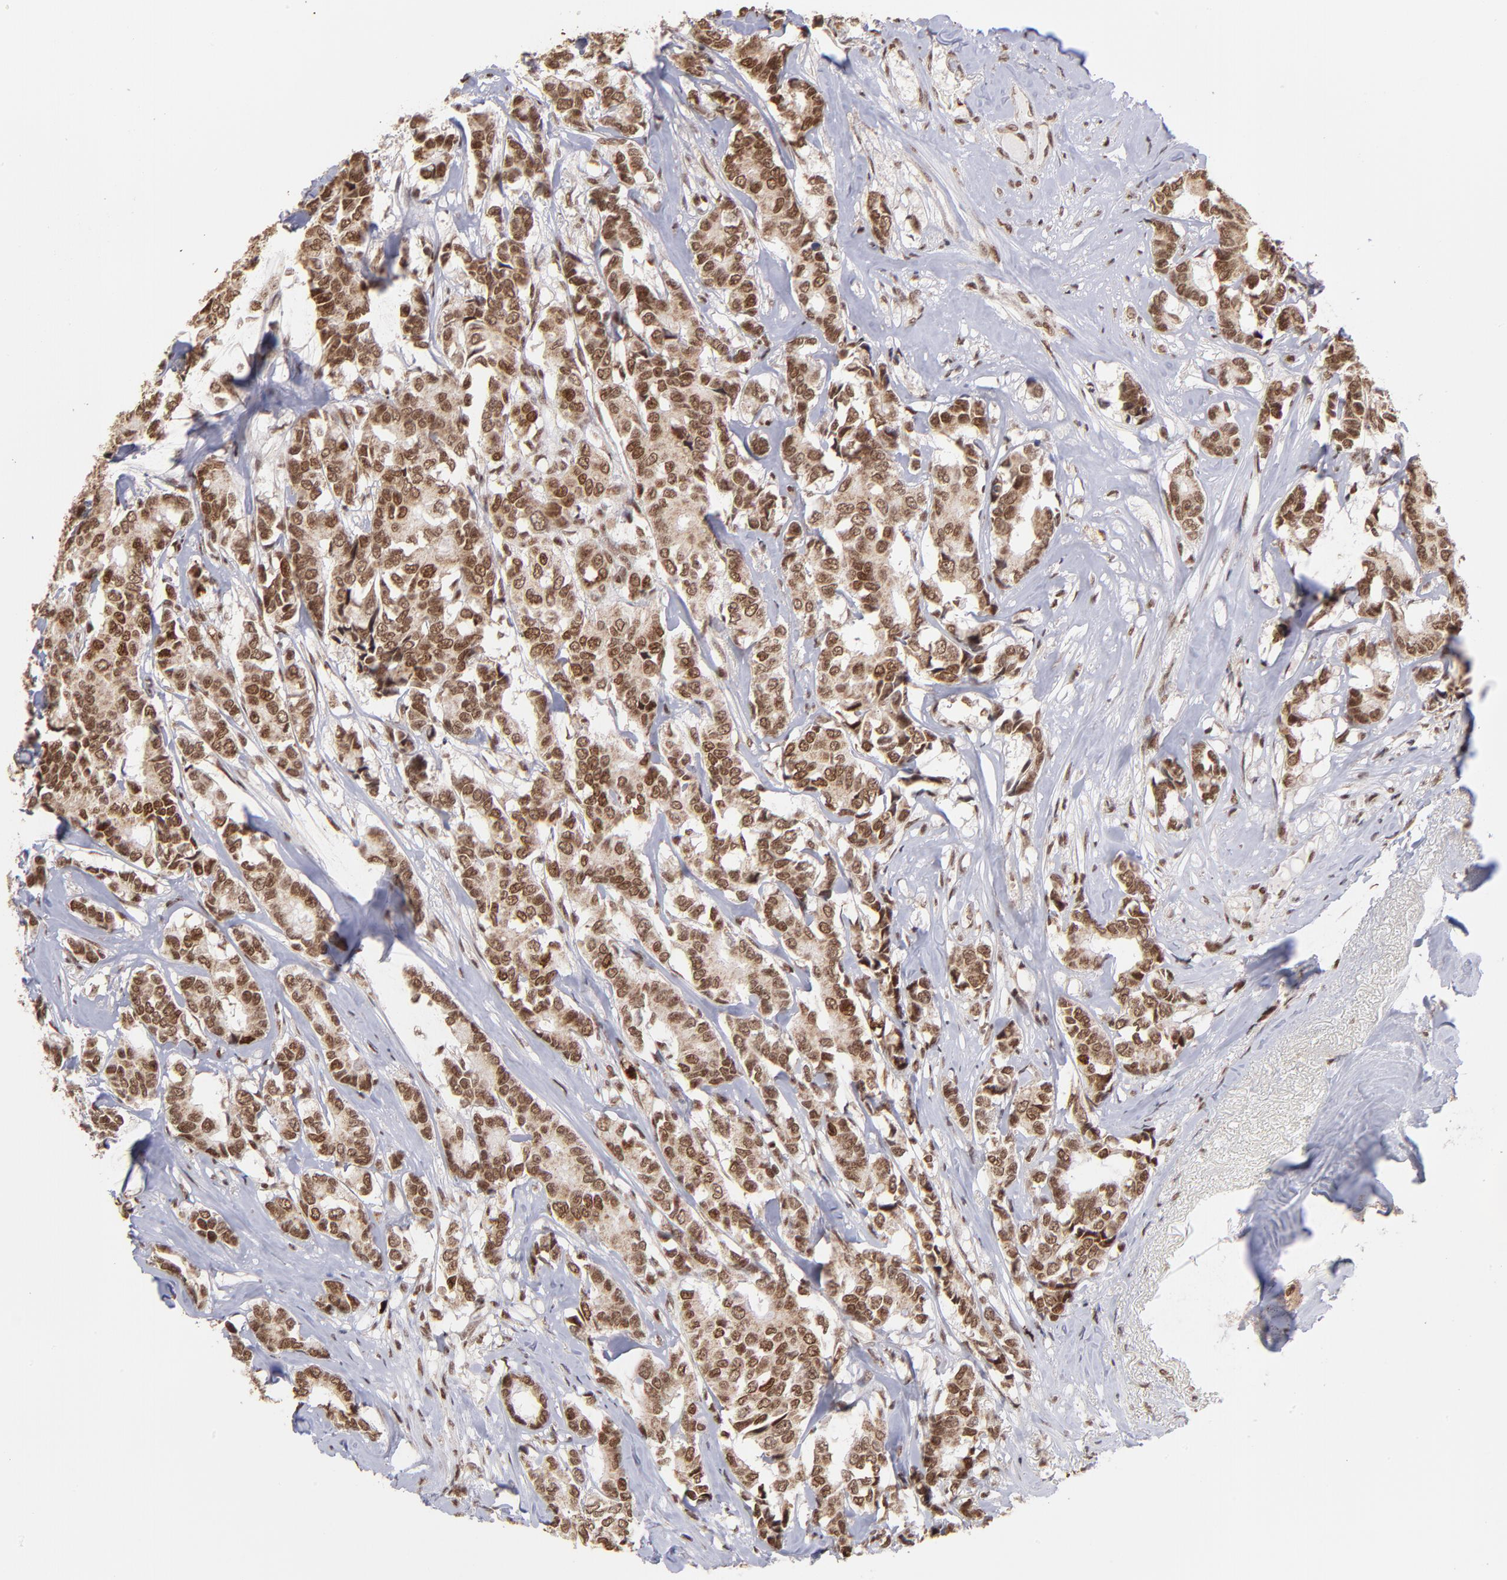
{"staining": {"intensity": "moderate", "quantity": ">75%", "location": "cytoplasmic/membranous,nuclear"}, "tissue": "breast cancer", "cell_type": "Tumor cells", "image_type": "cancer", "snomed": [{"axis": "morphology", "description": "Duct carcinoma"}, {"axis": "topography", "description": "Breast"}], "caption": "This histopathology image displays invasive ductal carcinoma (breast) stained with immunohistochemistry to label a protein in brown. The cytoplasmic/membranous and nuclear of tumor cells show moderate positivity for the protein. Nuclei are counter-stained blue.", "gene": "ZFX", "patient": {"sex": "female", "age": 87}}